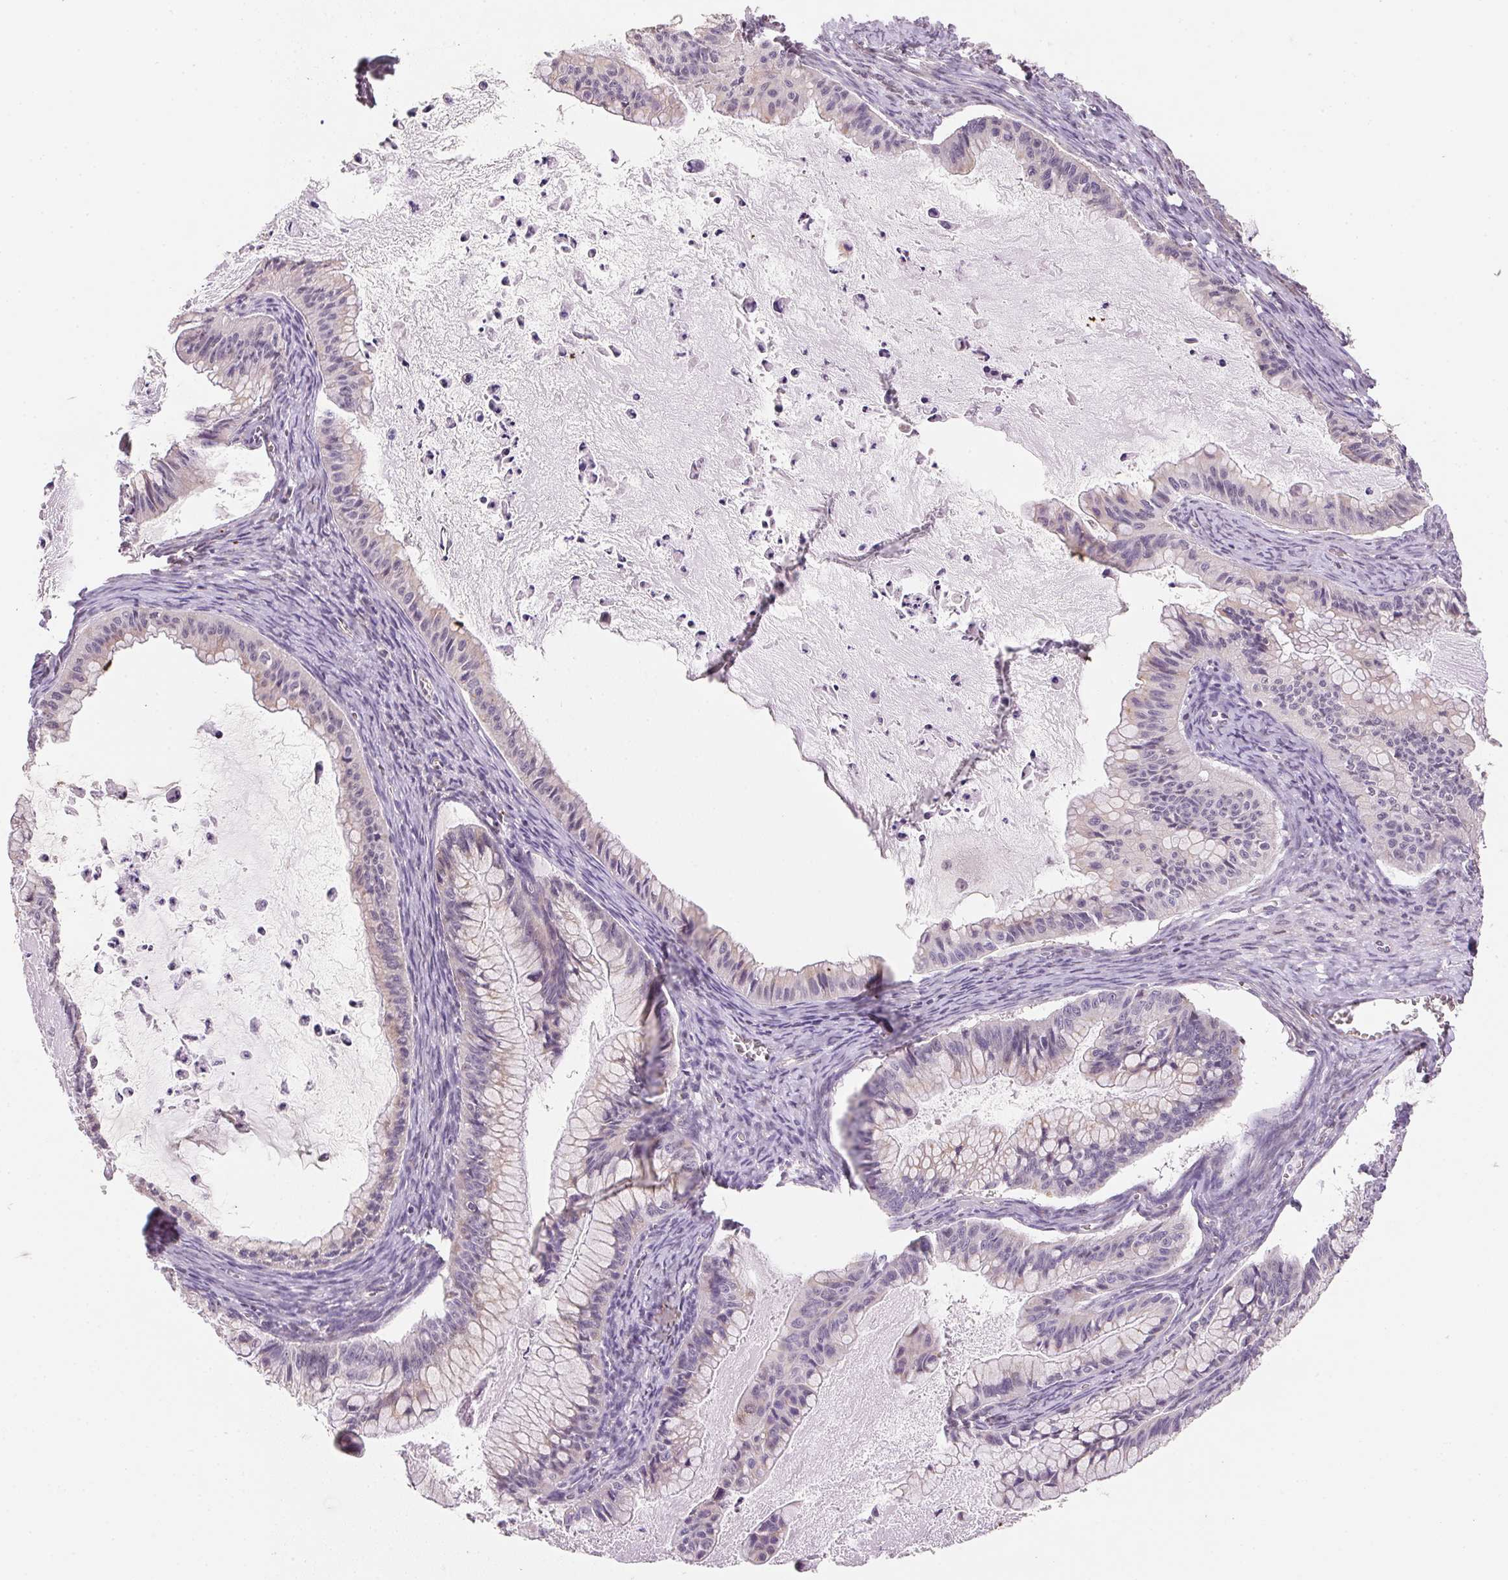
{"staining": {"intensity": "negative", "quantity": "none", "location": "none"}, "tissue": "ovarian cancer", "cell_type": "Tumor cells", "image_type": "cancer", "snomed": [{"axis": "morphology", "description": "Cystadenocarcinoma, mucinous, NOS"}, {"axis": "topography", "description": "Ovary"}], "caption": "Histopathology image shows no protein expression in tumor cells of mucinous cystadenocarcinoma (ovarian) tissue.", "gene": "METTL13", "patient": {"sex": "female", "age": 72}}